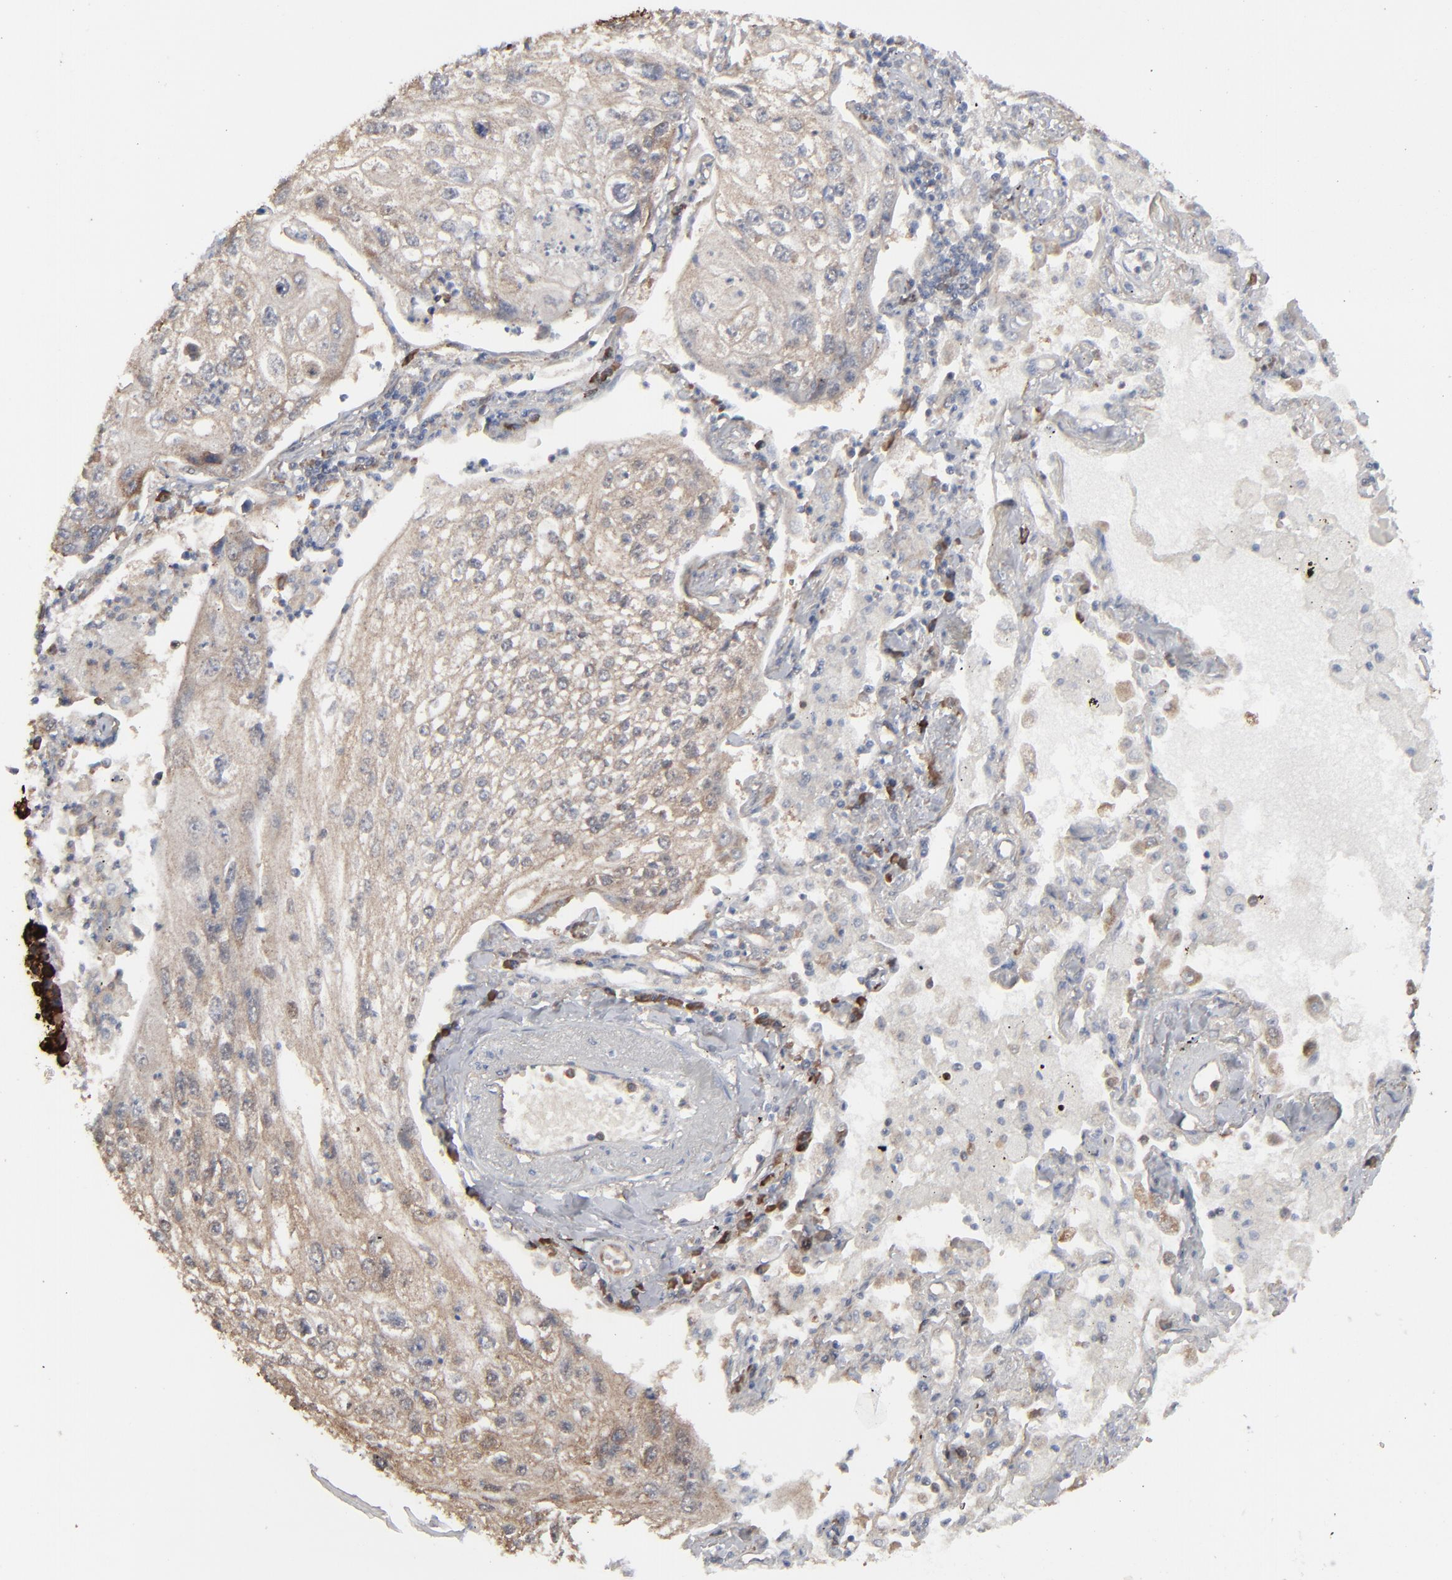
{"staining": {"intensity": "weak", "quantity": ">75%", "location": "cytoplasmic/membranous"}, "tissue": "lung cancer", "cell_type": "Tumor cells", "image_type": "cancer", "snomed": [{"axis": "morphology", "description": "Squamous cell carcinoma, NOS"}, {"axis": "topography", "description": "Lung"}], "caption": "A brown stain labels weak cytoplasmic/membranous expression of a protein in human lung cancer tumor cells.", "gene": "NME1-NME2", "patient": {"sex": "male", "age": 75}}